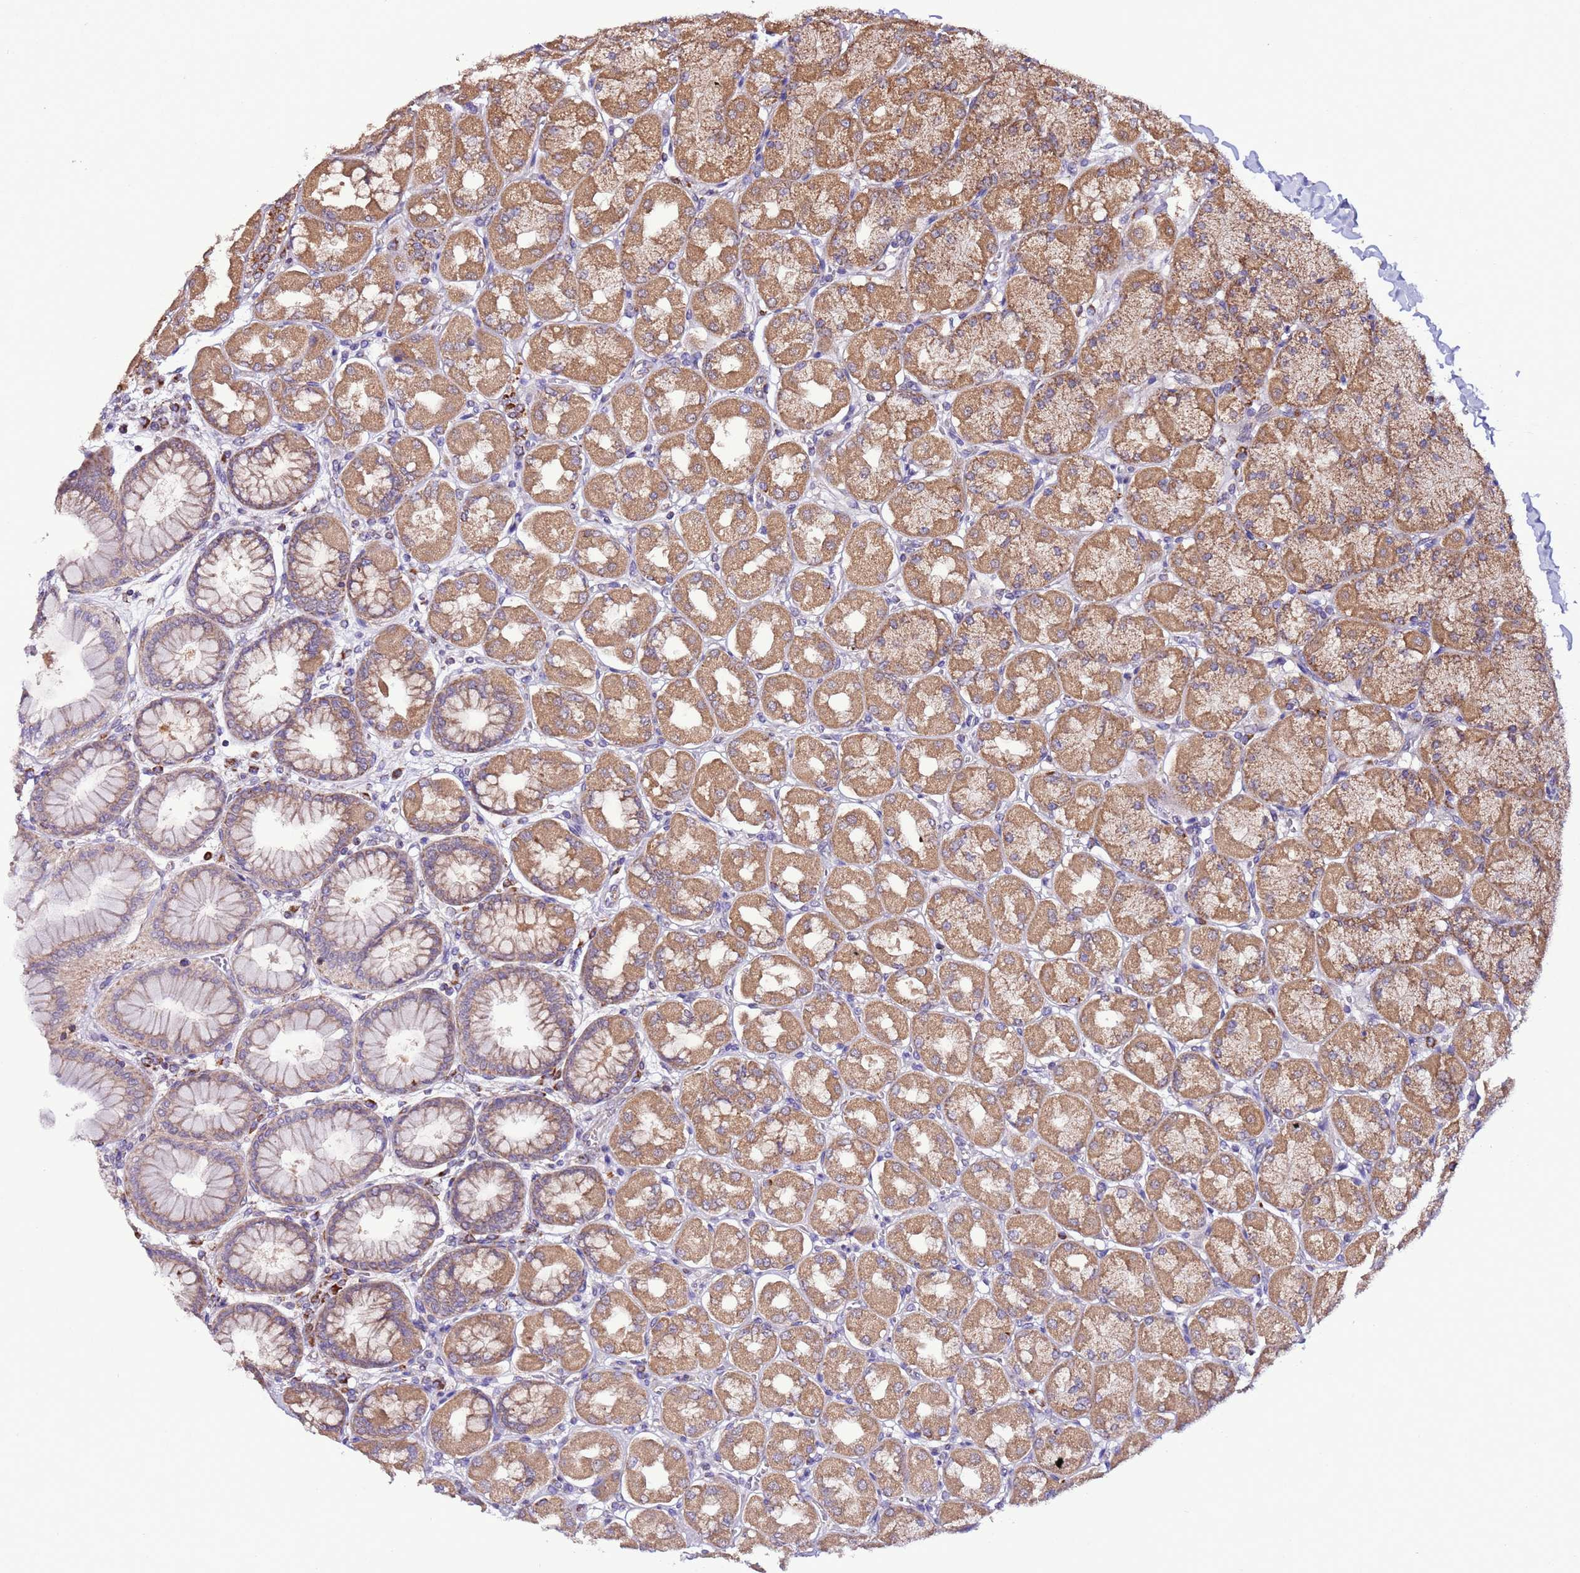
{"staining": {"intensity": "moderate", "quantity": ">75%", "location": "cytoplasmic/membranous"}, "tissue": "stomach", "cell_type": "Glandular cells", "image_type": "normal", "snomed": [{"axis": "morphology", "description": "Normal tissue, NOS"}, {"axis": "topography", "description": "Stomach, upper"}], "caption": "IHC (DAB) staining of benign human stomach reveals moderate cytoplasmic/membranous protein positivity in about >75% of glandular cells. (IHC, brightfield microscopy, high magnification).", "gene": "AHI1", "patient": {"sex": "female", "age": 56}}